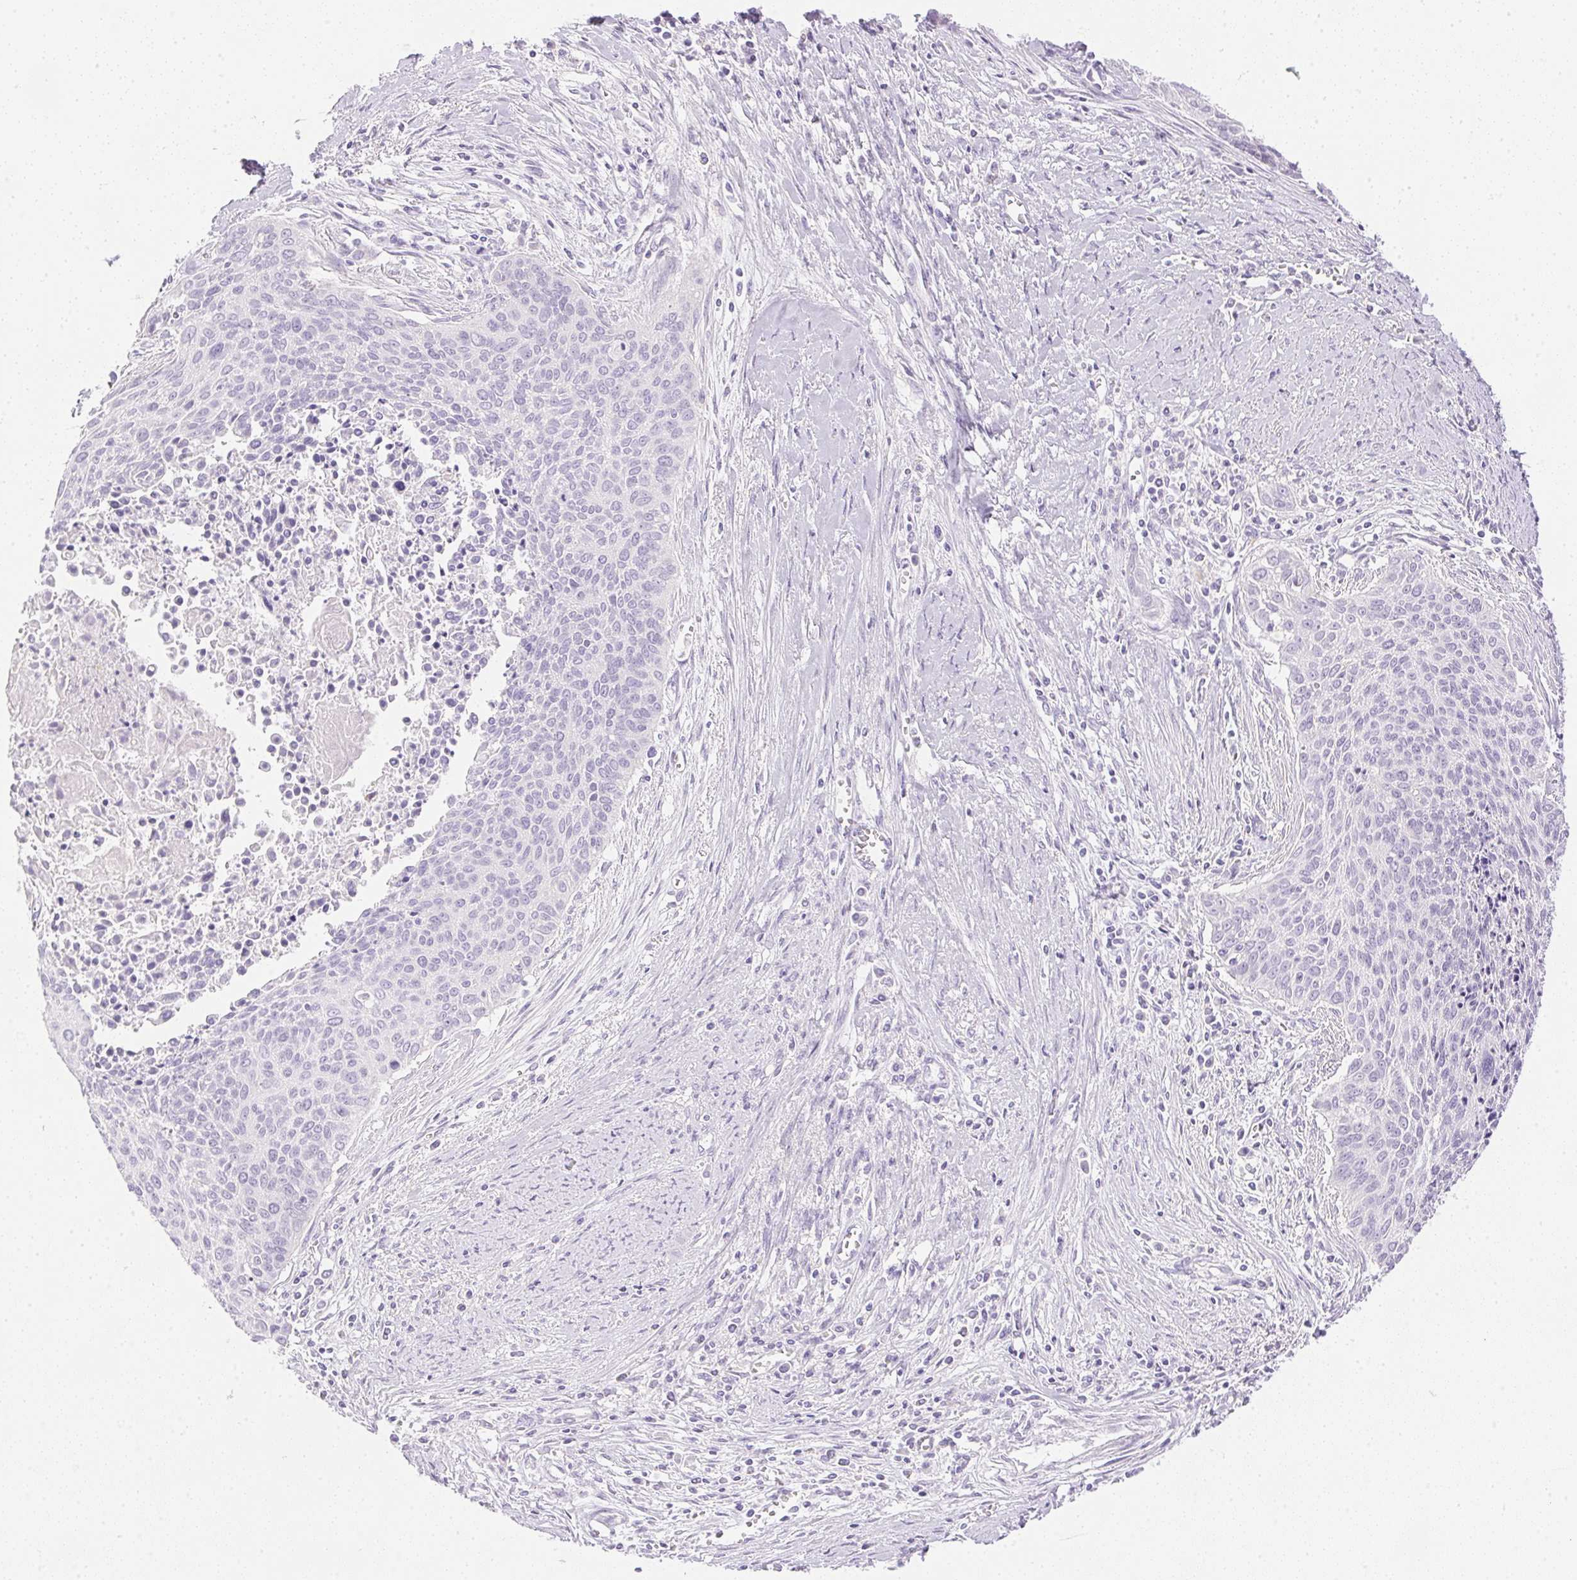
{"staining": {"intensity": "negative", "quantity": "none", "location": "none"}, "tissue": "cervical cancer", "cell_type": "Tumor cells", "image_type": "cancer", "snomed": [{"axis": "morphology", "description": "Squamous cell carcinoma, NOS"}, {"axis": "topography", "description": "Cervix"}], "caption": "Cervical cancer (squamous cell carcinoma) was stained to show a protein in brown. There is no significant positivity in tumor cells.", "gene": "ATP6V1G3", "patient": {"sex": "female", "age": 55}}